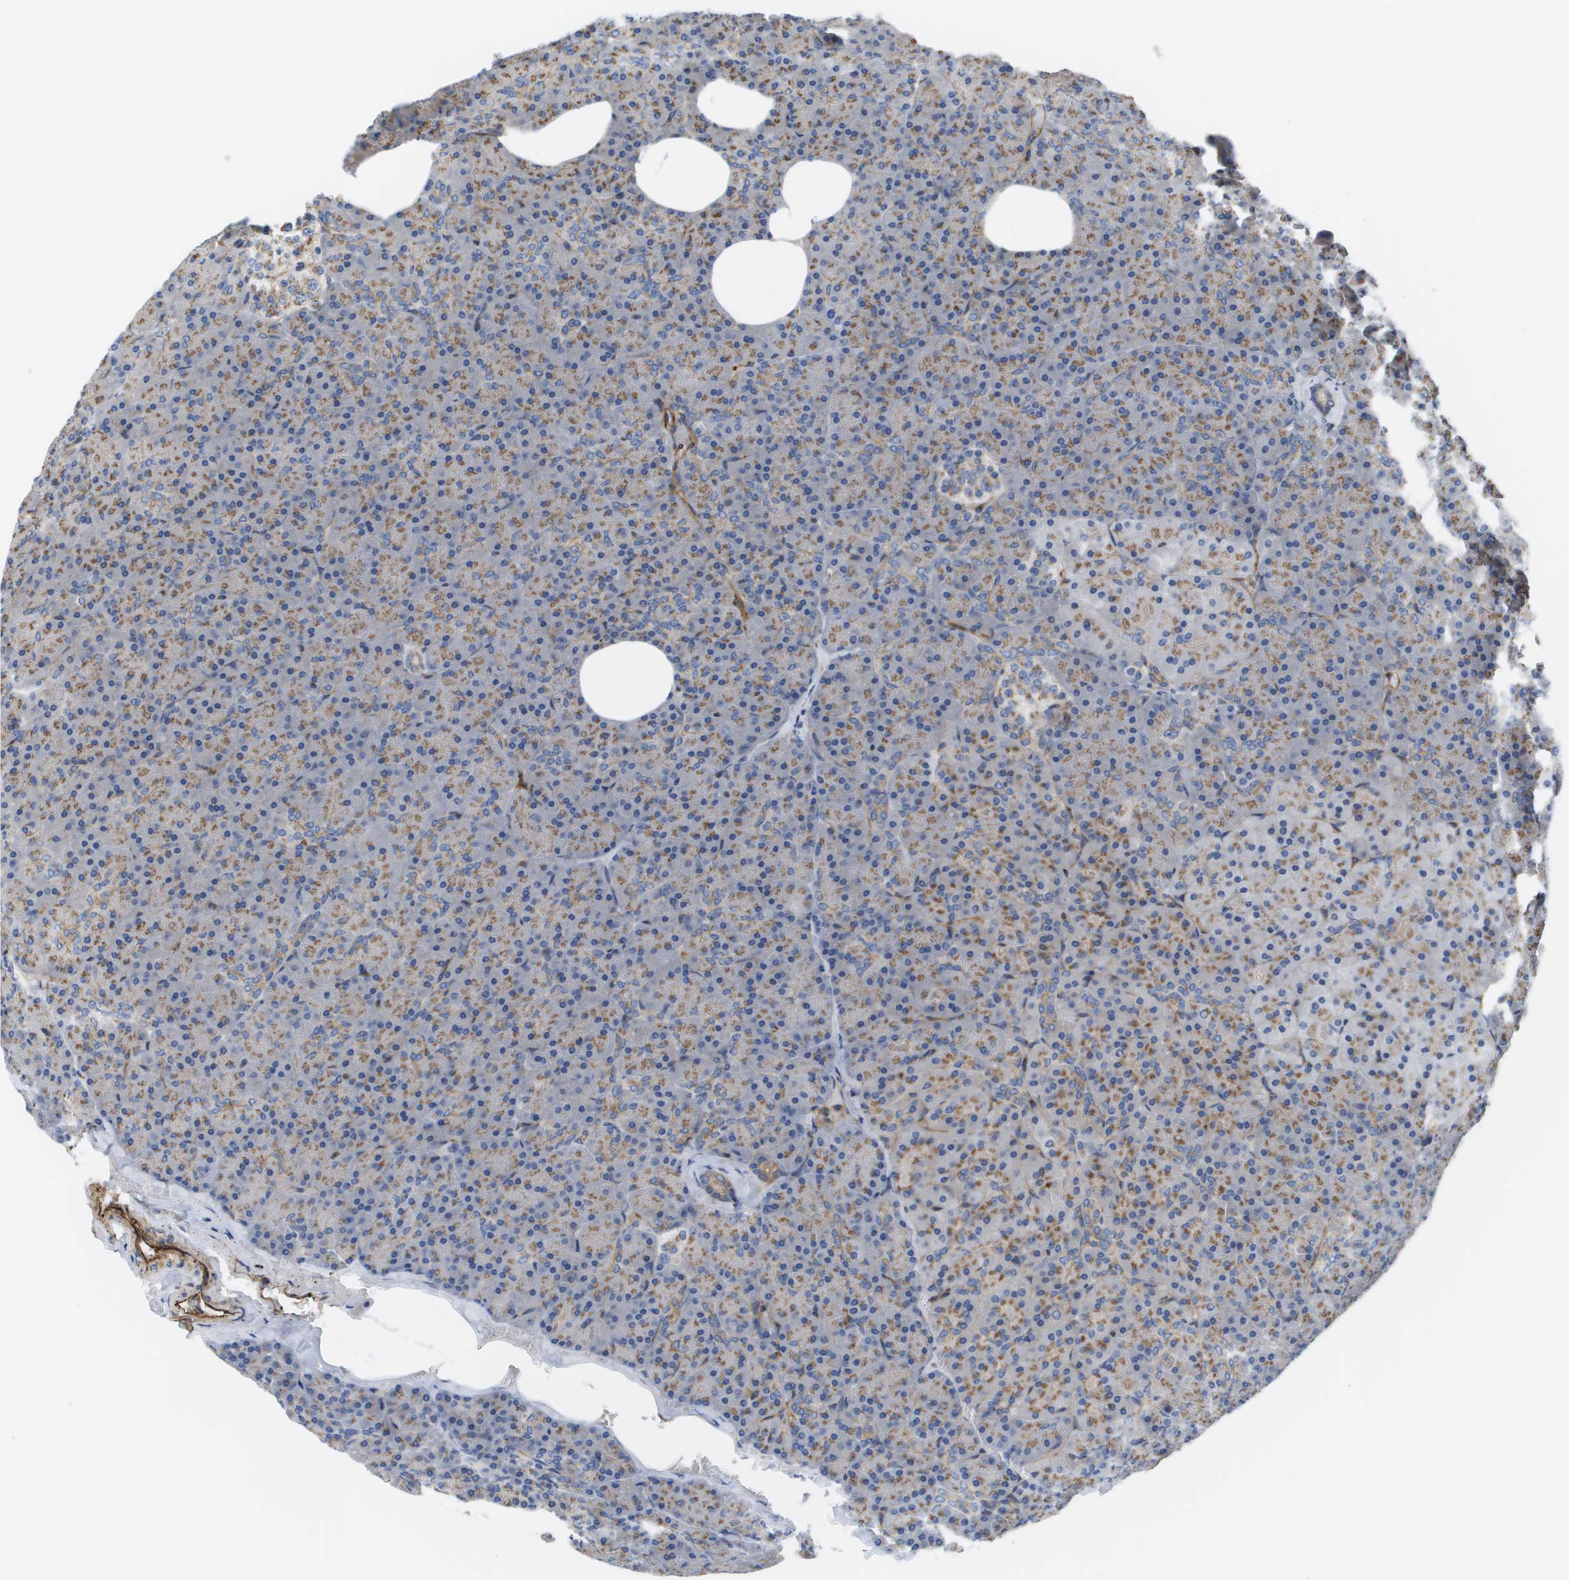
{"staining": {"intensity": "moderate", "quantity": ">75%", "location": "cytoplasmic/membranous"}, "tissue": "pancreas", "cell_type": "Exocrine glandular cells", "image_type": "normal", "snomed": [{"axis": "morphology", "description": "Normal tissue, NOS"}, {"axis": "topography", "description": "Pancreas"}], "caption": "A brown stain shows moderate cytoplasmic/membranous expression of a protein in exocrine glandular cells of benign human pancreas.", "gene": "BST2", "patient": {"sex": "female", "age": 35}}